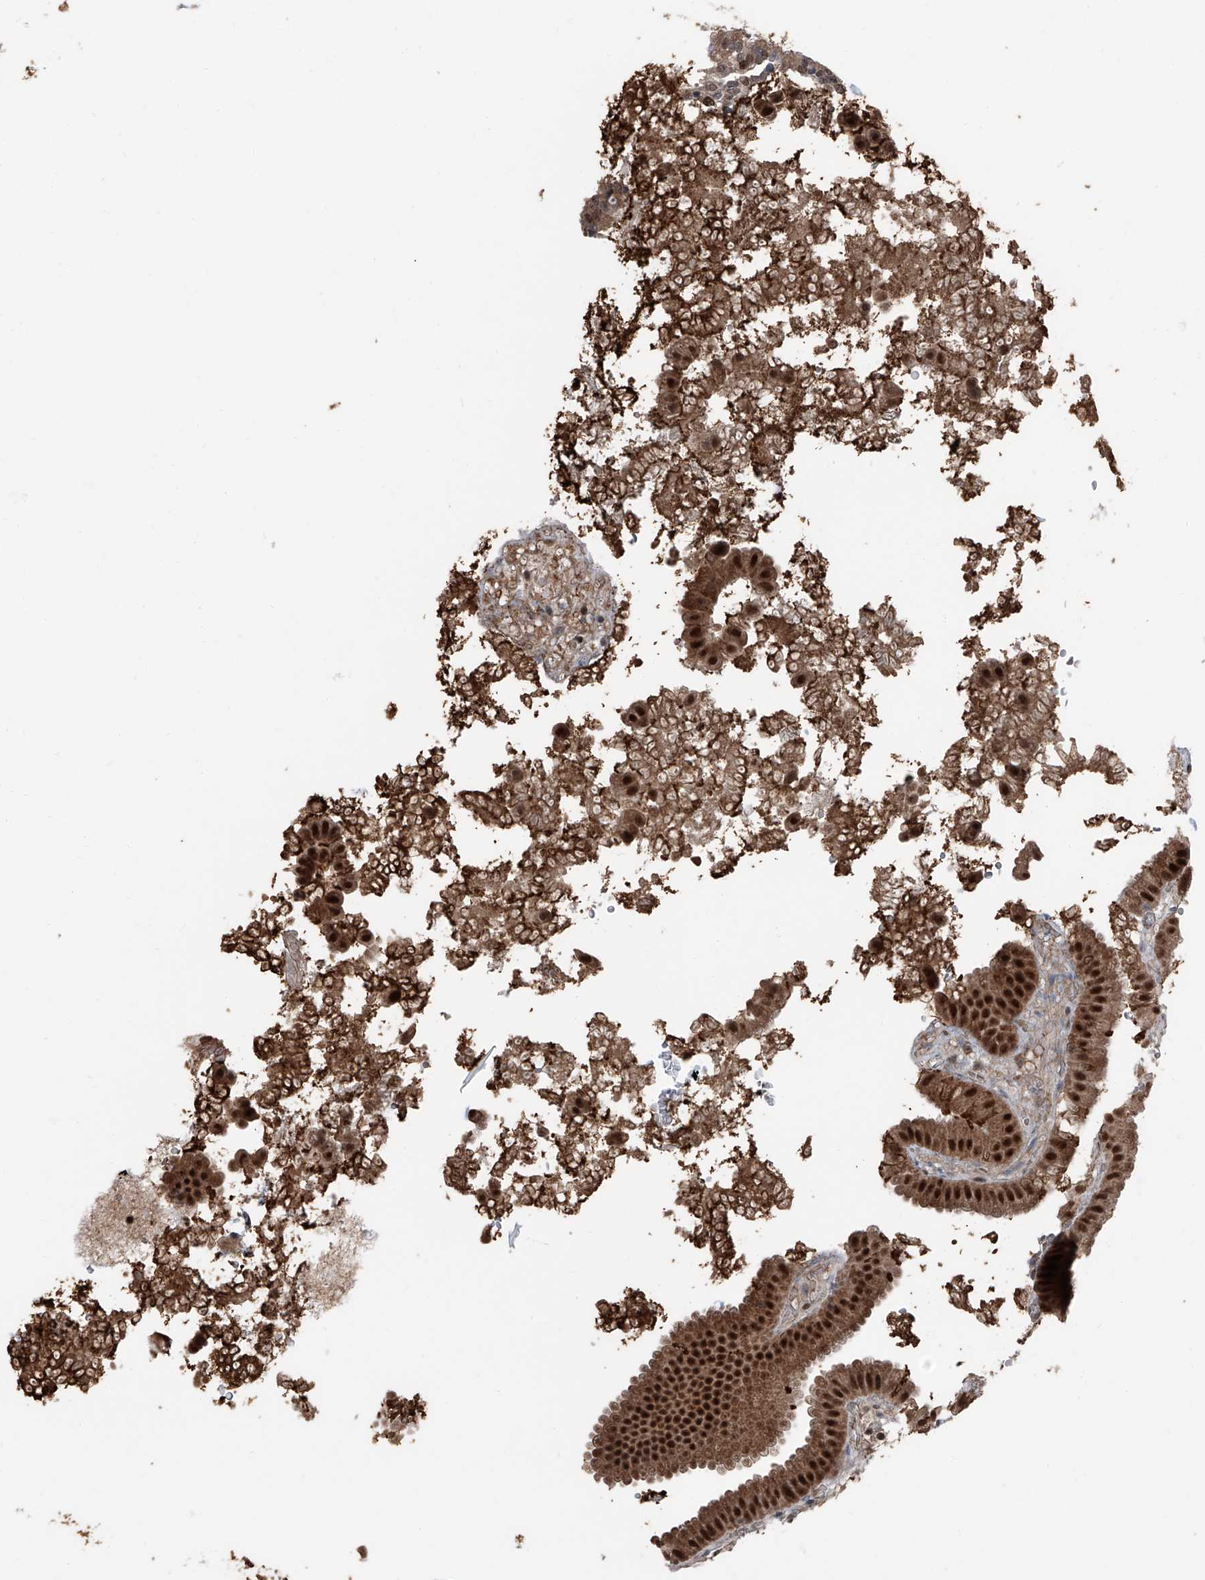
{"staining": {"intensity": "strong", "quantity": ">75%", "location": "cytoplasmic/membranous,nuclear"}, "tissue": "gallbladder", "cell_type": "Glandular cells", "image_type": "normal", "snomed": [{"axis": "morphology", "description": "Normal tissue, NOS"}, {"axis": "topography", "description": "Gallbladder"}], "caption": "Human gallbladder stained for a protein (brown) reveals strong cytoplasmic/membranous,nuclear positive staining in approximately >75% of glandular cells.", "gene": "FKBP5", "patient": {"sex": "female", "age": 30}}